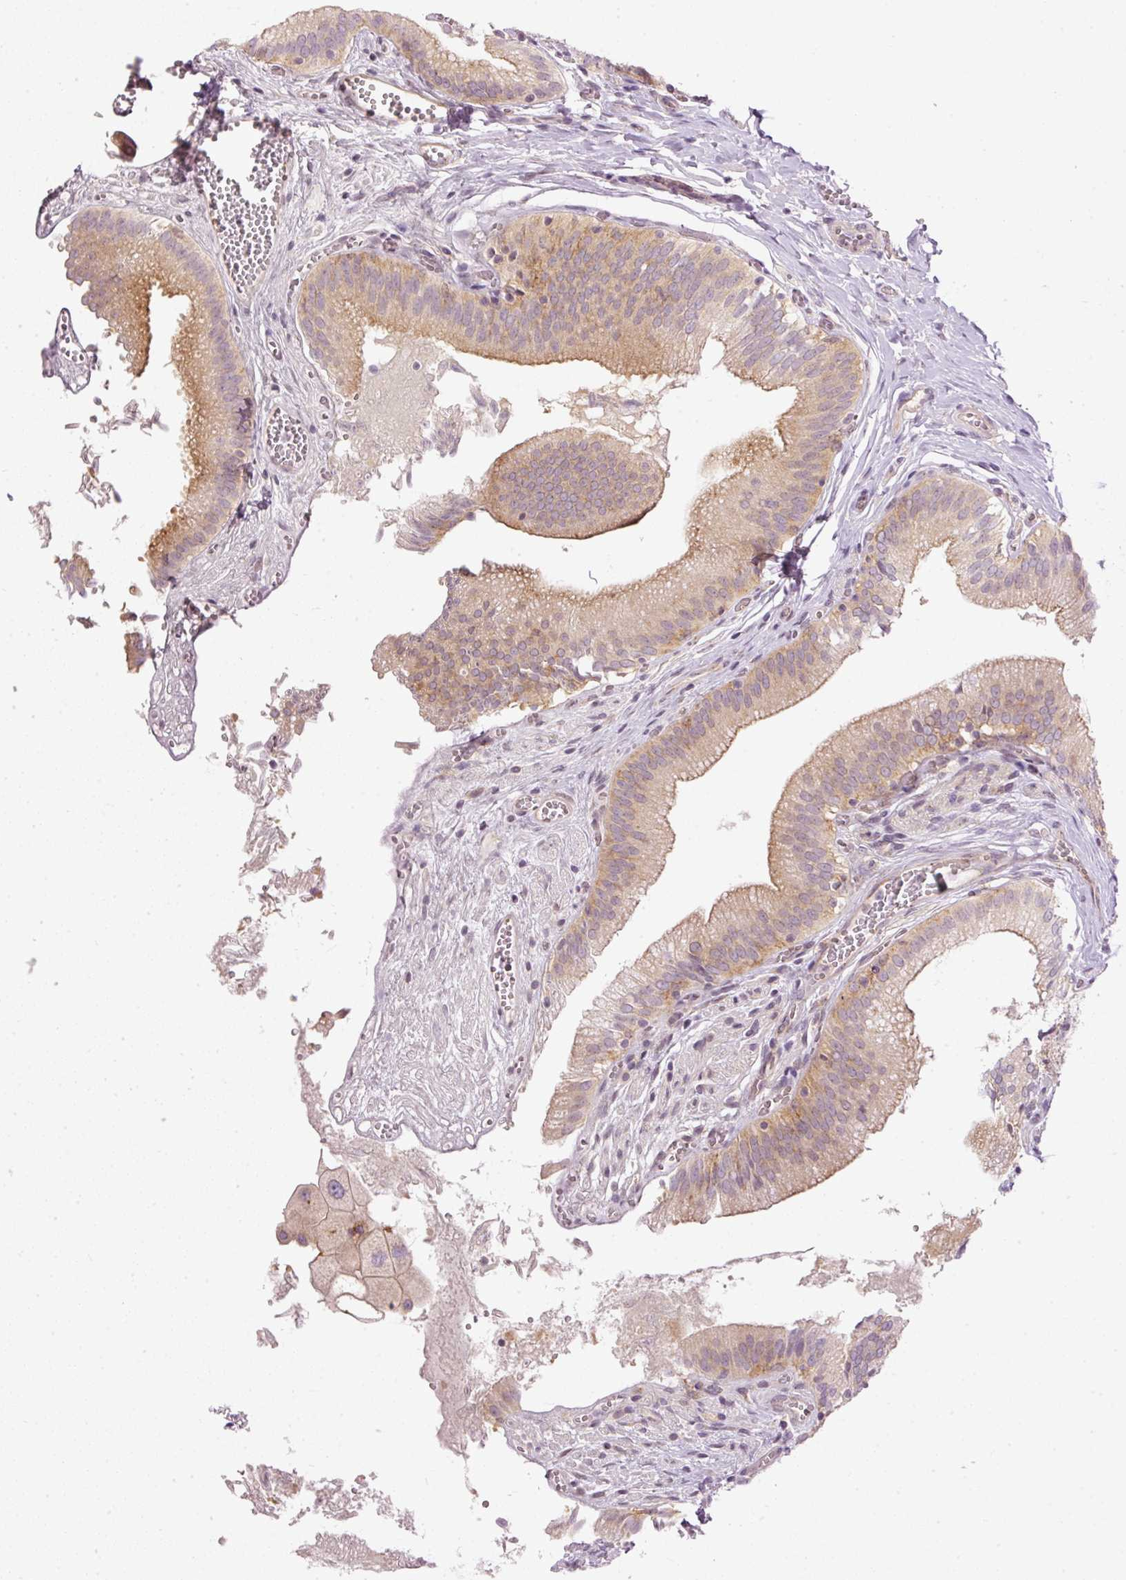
{"staining": {"intensity": "moderate", "quantity": ">75%", "location": "cytoplasmic/membranous"}, "tissue": "gallbladder", "cell_type": "Glandular cells", "image_type": "normal", "snomed": [{"axis": "morphology", "description": "Normal tissue, NOS"}, {"axis": "topography", "description": "Gallbladder"}, {"axis": "topography", "description": "Peripheral nerve tissue"}], "caption": "Immunohistochemistry micrograph of normal gallbladder: gallbladder stained using IHC shows medium levels of moderate protein expression localized specifically in the cytoplasmic/membranous of glandular cells, appearing as a cytoplasmic/membranous brown color.", "gene": "MZT2A", "patient": {"sex": "male", "age": 17}}